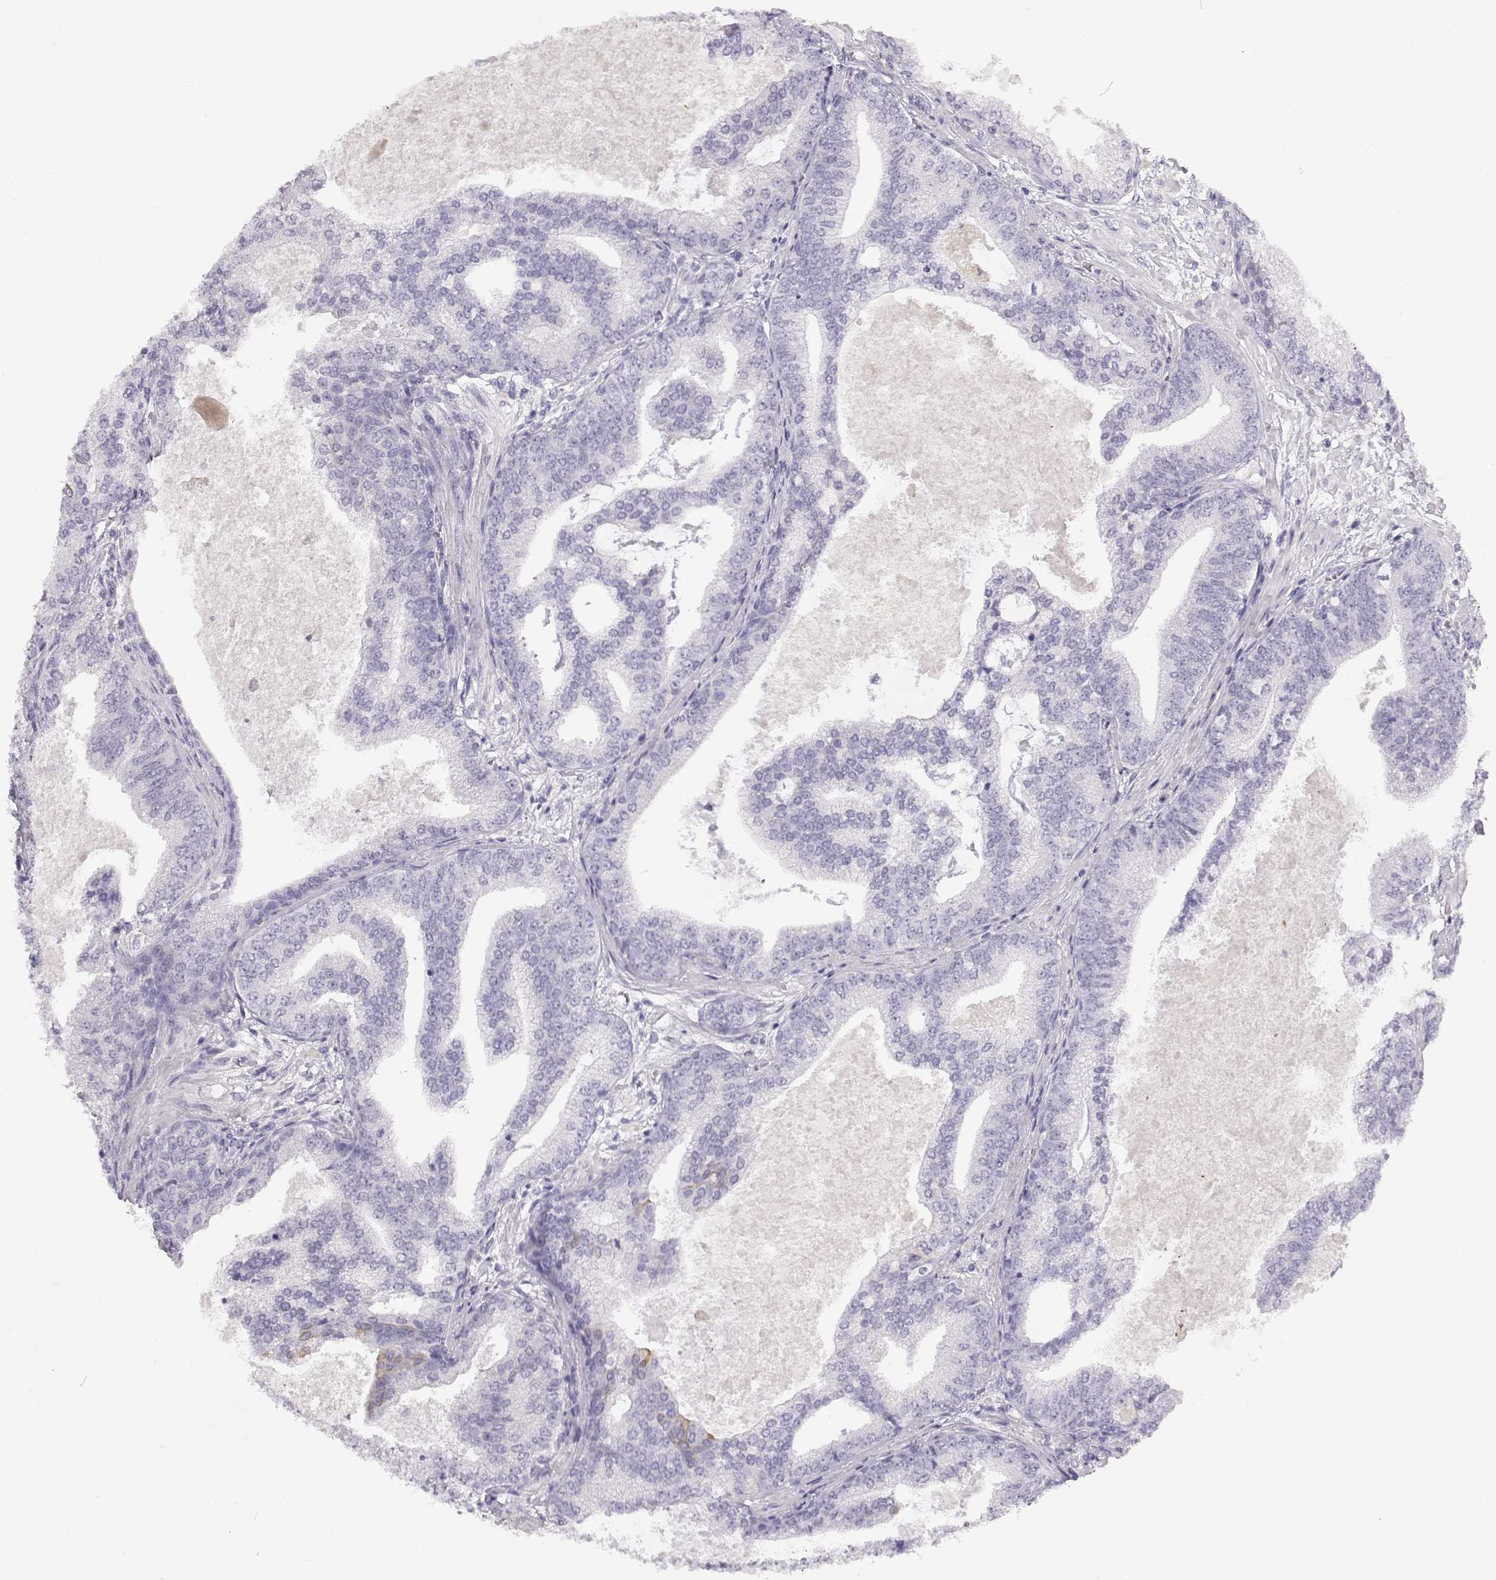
{"staining": {"intensity": "negative", "quantity": "none", "location": "none"}, "tissue": "prostate cancer", "cell_type": "Tumor cells", "image_type": "cancer", "snomed": [{"axis": "morphology", "description": "Adenocarcinoma, NOS"}, {"axis": "topography", "description": "Prostate"}], "caption": "Protein analysis of prostate cancer (adenocarcinoma) exhibits no significant staining in tumor cells.", "gene": "NUTM1", "patient": {"sex": "male", "age": 64}}